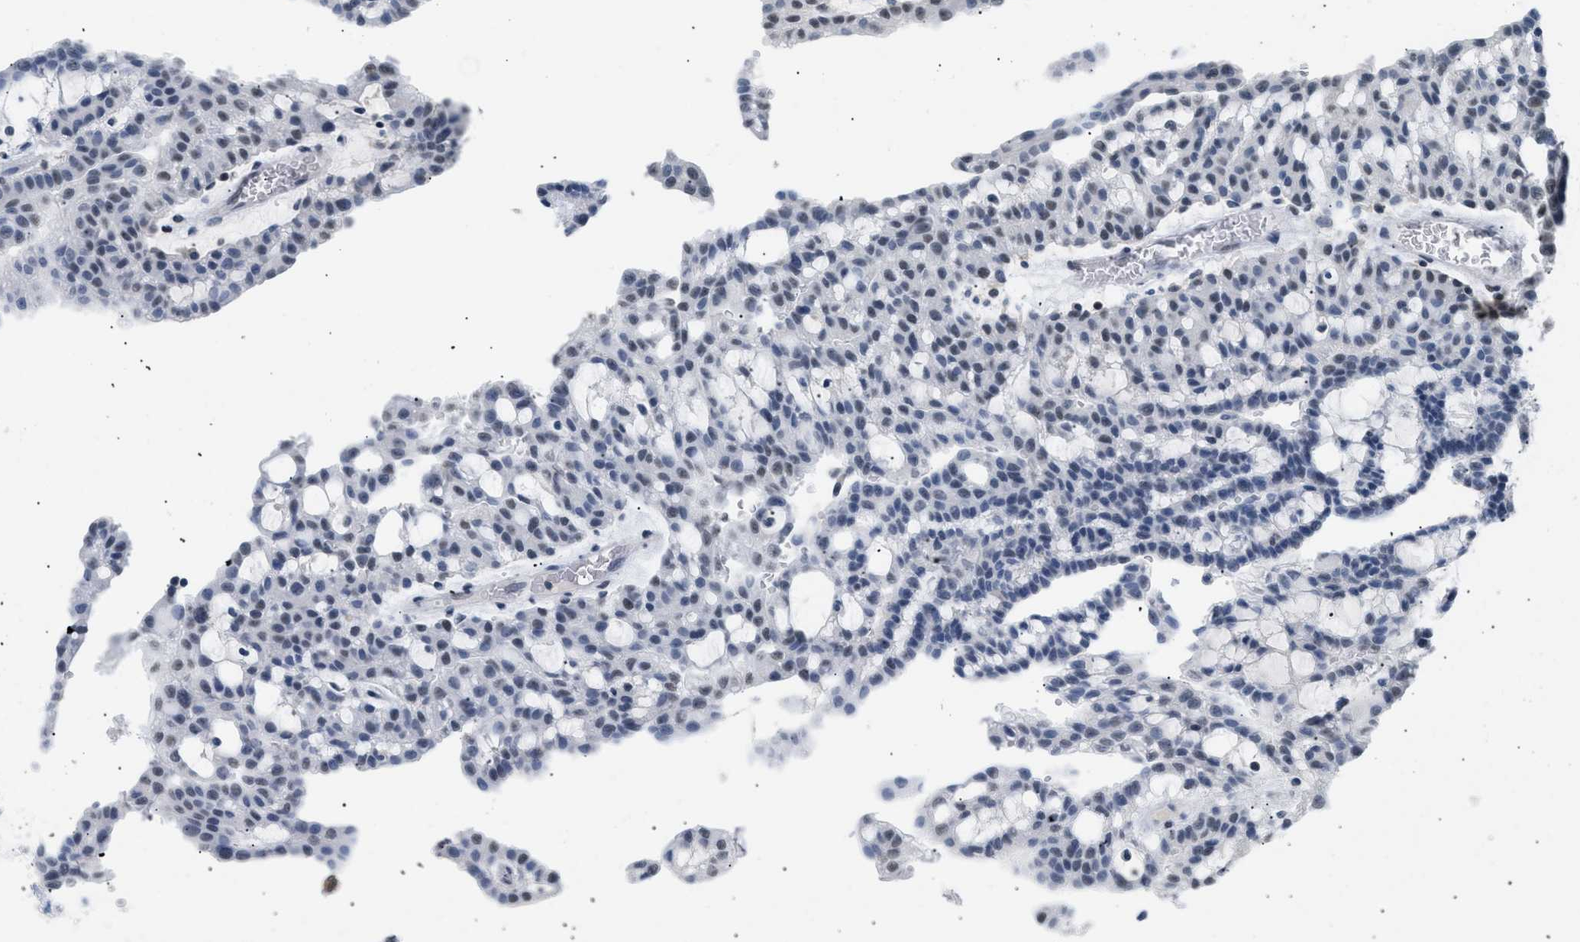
{"staining": {"intensity": "weak", "quantity": "<25%", "location": "nuclear"}, "tissue": "renal cancer", "cell_type": "Tumor cells", "image_type": "cancer", "snomed": [{"axis": "morphology", "description": "Adenocarcinoma, NOS"}, {"axis": "topography", "description": "Kidney"}], "caption": "Renal cancer was stained to show a protein in brown. There is no significant positivity in tumor cells.", "gene": "KCNC3", "patient": {"sex": "male", "age": 63}}